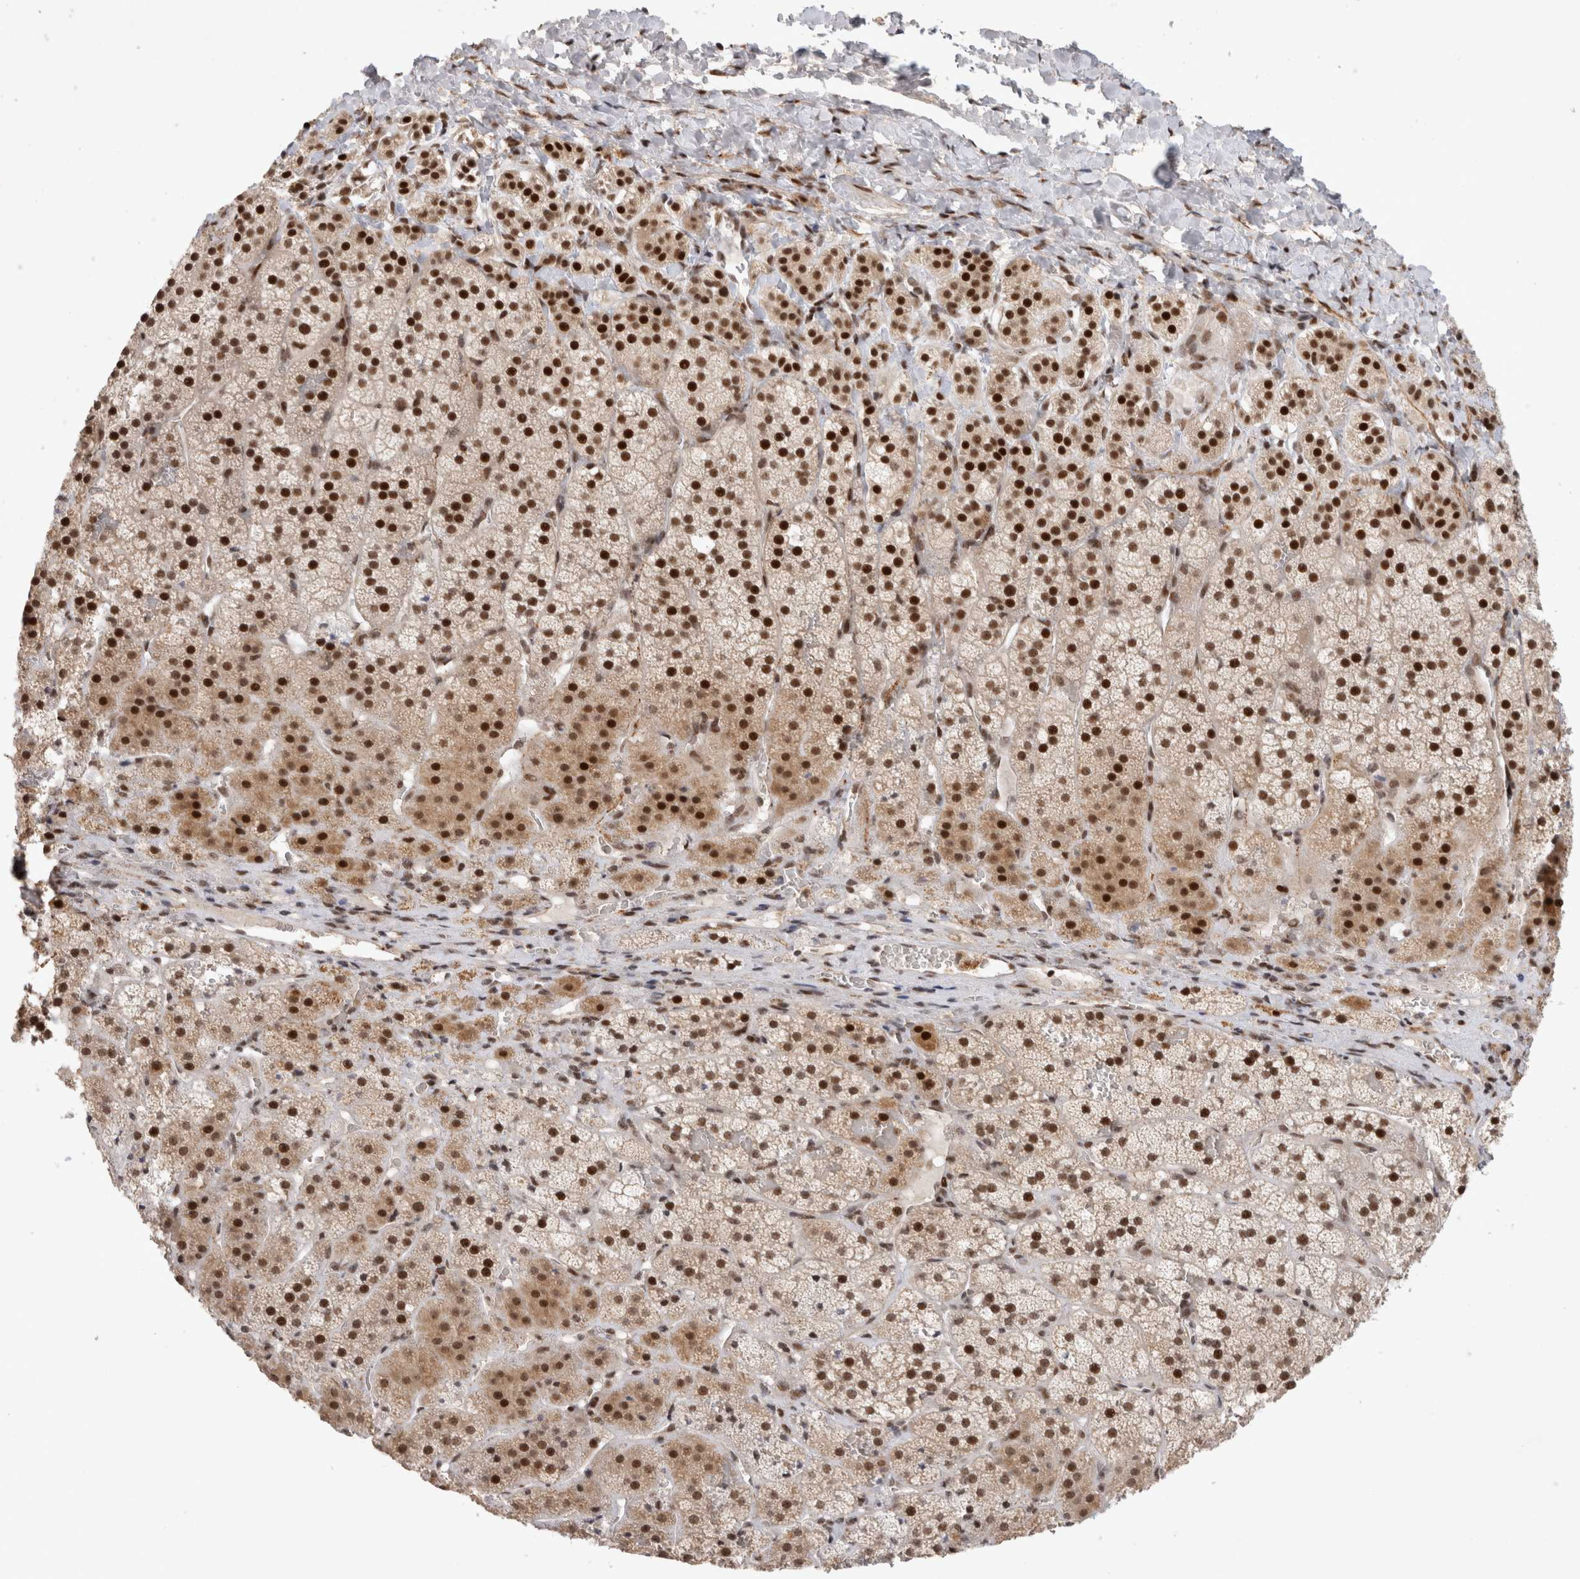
{"staining": {"intensity": "strong", "quantity": ">75%", "location": "nuclear"}, "tissue": "adrenal gland", "cell_type": "Glandular cells", "image_type": "normal", "snomed": [{"axis": "morphology", "description": "Normal tissue, NOS"}, {"axis": "topography", "description": "Adrenal gland"}], "caption": "Immunohistochemistry (DAB (3,3'-diaminobenzidine)) staining of unremarkable human adrenal gland displays strong nuclear protein staining in about >75% of glandular cells. (brown staining indicates protein expression, while blue staining denotes nuclei).", "gene": "HESX1", "patient": {"sex": "female", "age": 44}}